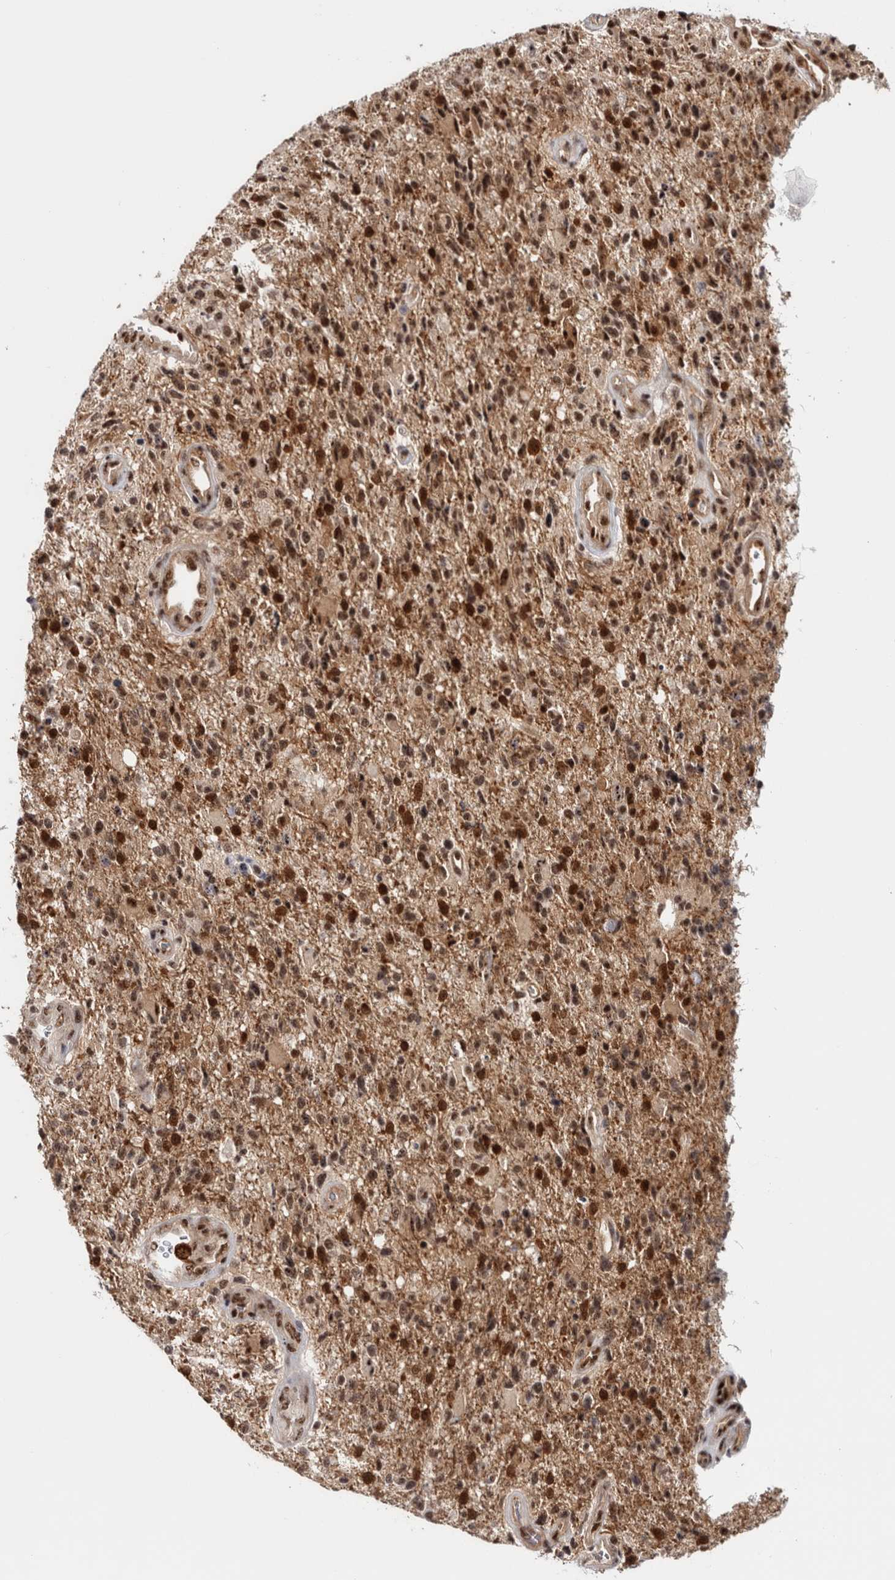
{"staining": {"intensity": "strong", "quantity": "25%-75%", "location": "cytoplasmic/membranous"}, "tissue": "glioma", "cell_type": "Tumor cells", "image_type": "cancer", "snomed": [{"axis": "morphology", "description": "Glioma, malignant, High grade"}, {"axis": "topography", "description": "Brain"}], "caption": "Immunohistochemical staining of glioma shows high levels of strong cytoplasmic/membranous staining in approximately 25%-75% of tumor cells. (DAB (3,3'-diaminobenzidine) IHC with brightfield microscopy, high magnification).", "gene": "MKNK1", "patient": {"sex": "male", "age": 72}}